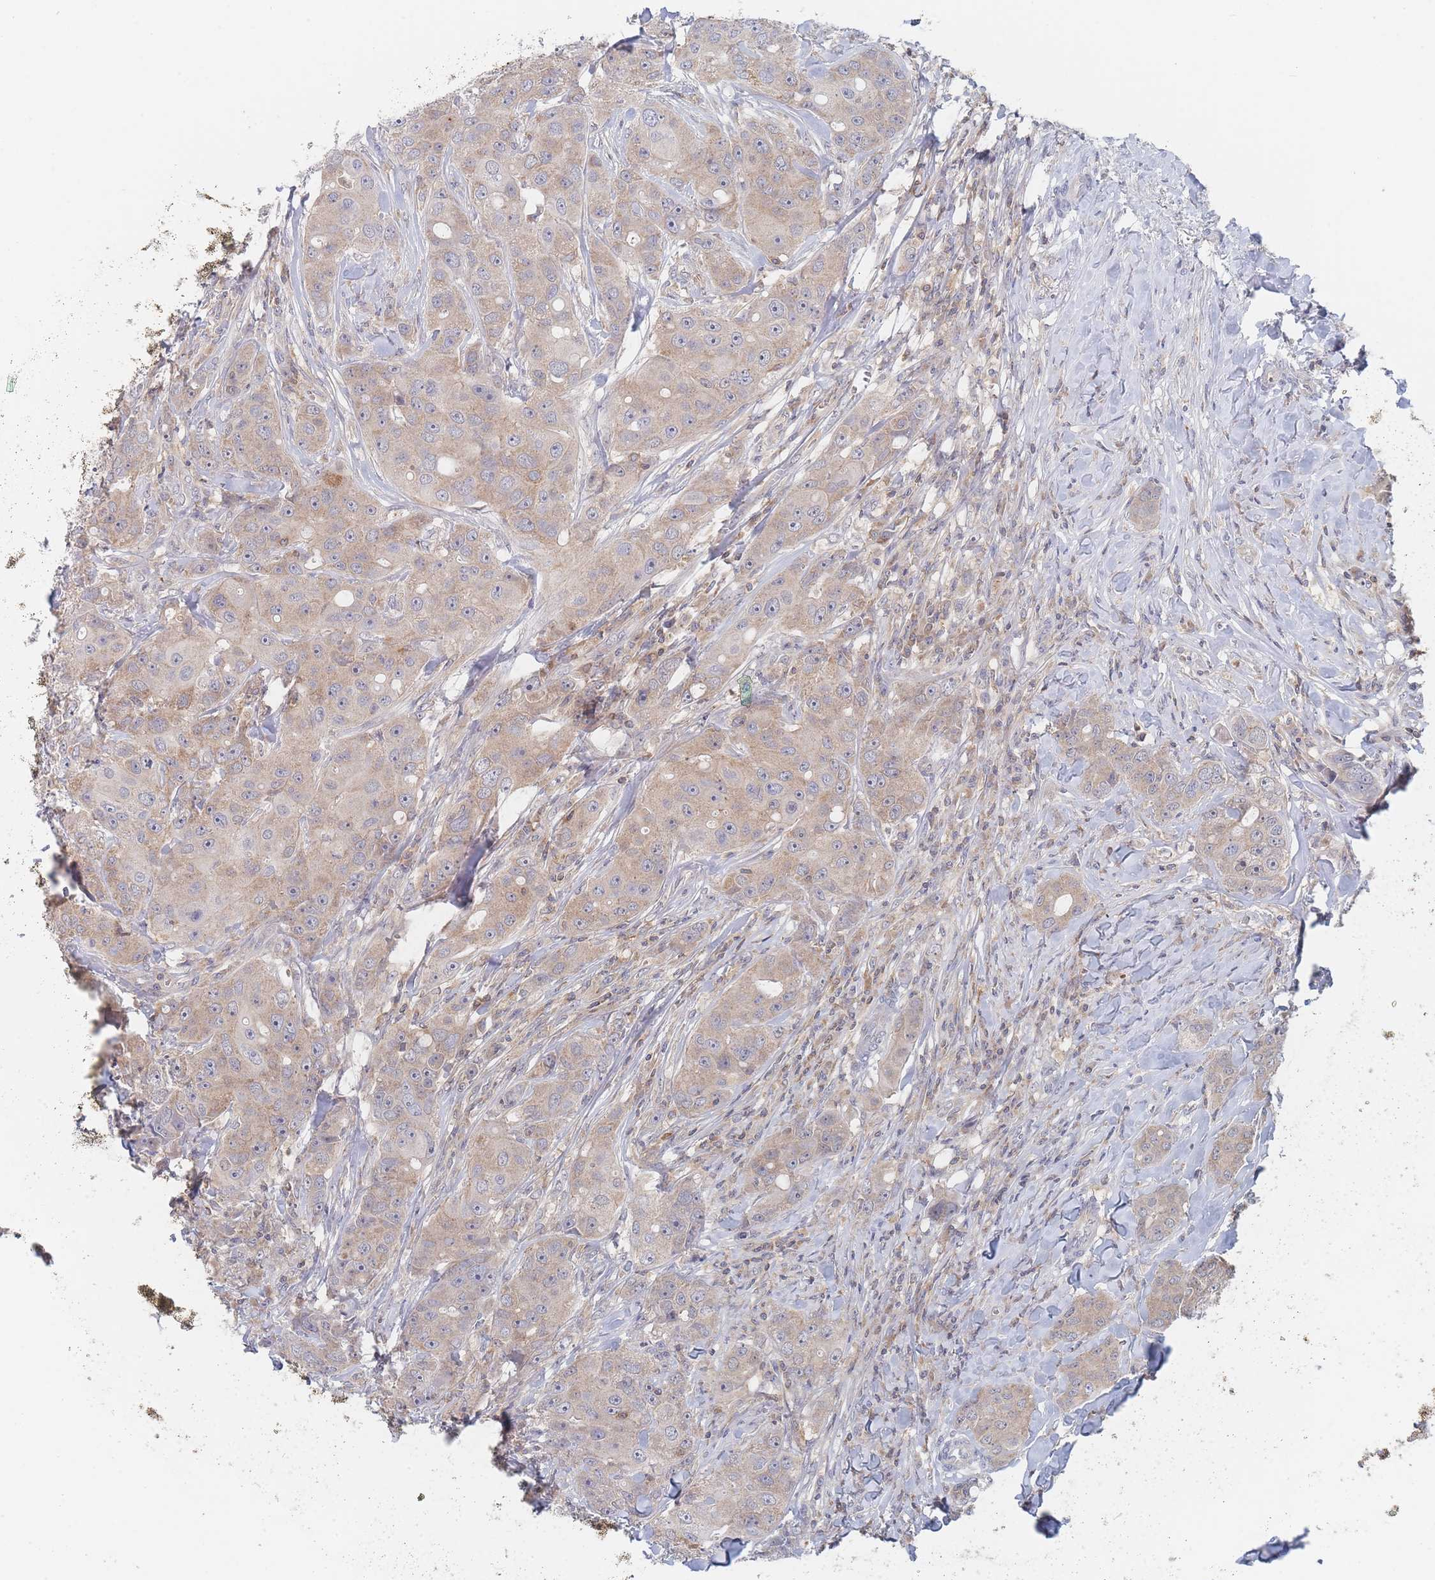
{"staining": {"intensity": "weak", "quantity": ">75%", "location": "cytoplasmic/membranous"}, "tissue": "breast cancer", "cell_type": "Tumor cells", "image_type": "cancer", "snomed": [{"axis": "morphology", "description": "Duct carcinoma"}, {"axis": "topography", "description": "Breast"}], "caption": "Tumor cells exhibit low levels of weak cytoplasmic/membranous staining in approximately >75% of cells in breast cancer. Using DAB (brown) and hematoxylin (blue) stains, captured at high magnification using brightfield microscopy.", "gene": "PPP6C", "patient": {"sex": "female", "age": 43}}